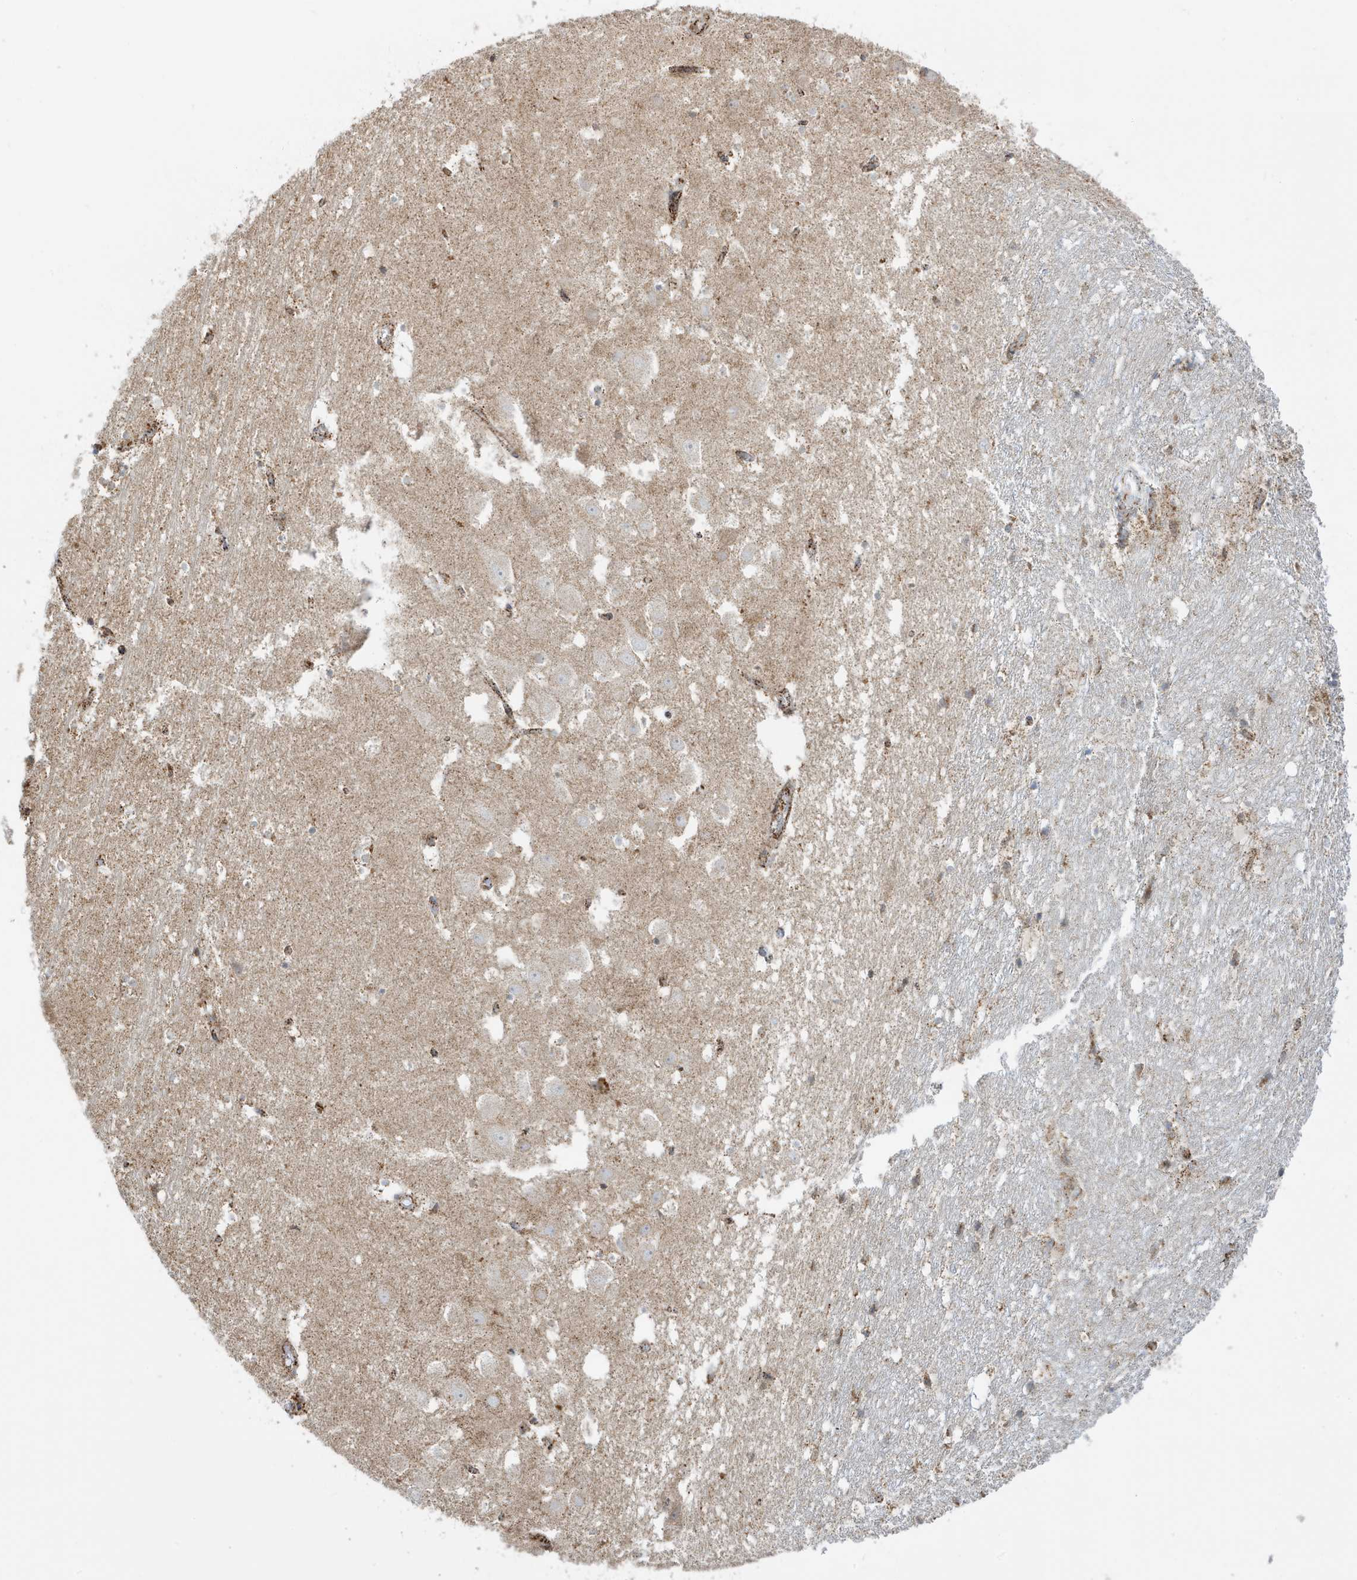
{"staining": {"intensity": "moderate", "quantity": "25%-75%", "location": "cytoplasmic/membranous"}, "tissue": "hippocampus", "cell_type": "Glial cells", "image_type": "normal", "snomed": [{"axis": "morphology", "description": "Normal tissue, NOS"}, {"axis": "topography", "description": "Hippocampus"}], "caption": "Protein staining of normal hippocampus demonstrates moderate cytoplasmic/membranous staining in approximately 25%-75% of glial cells.", "gene": "IFT57", "patient": {"sex": "female", "age": 52}}